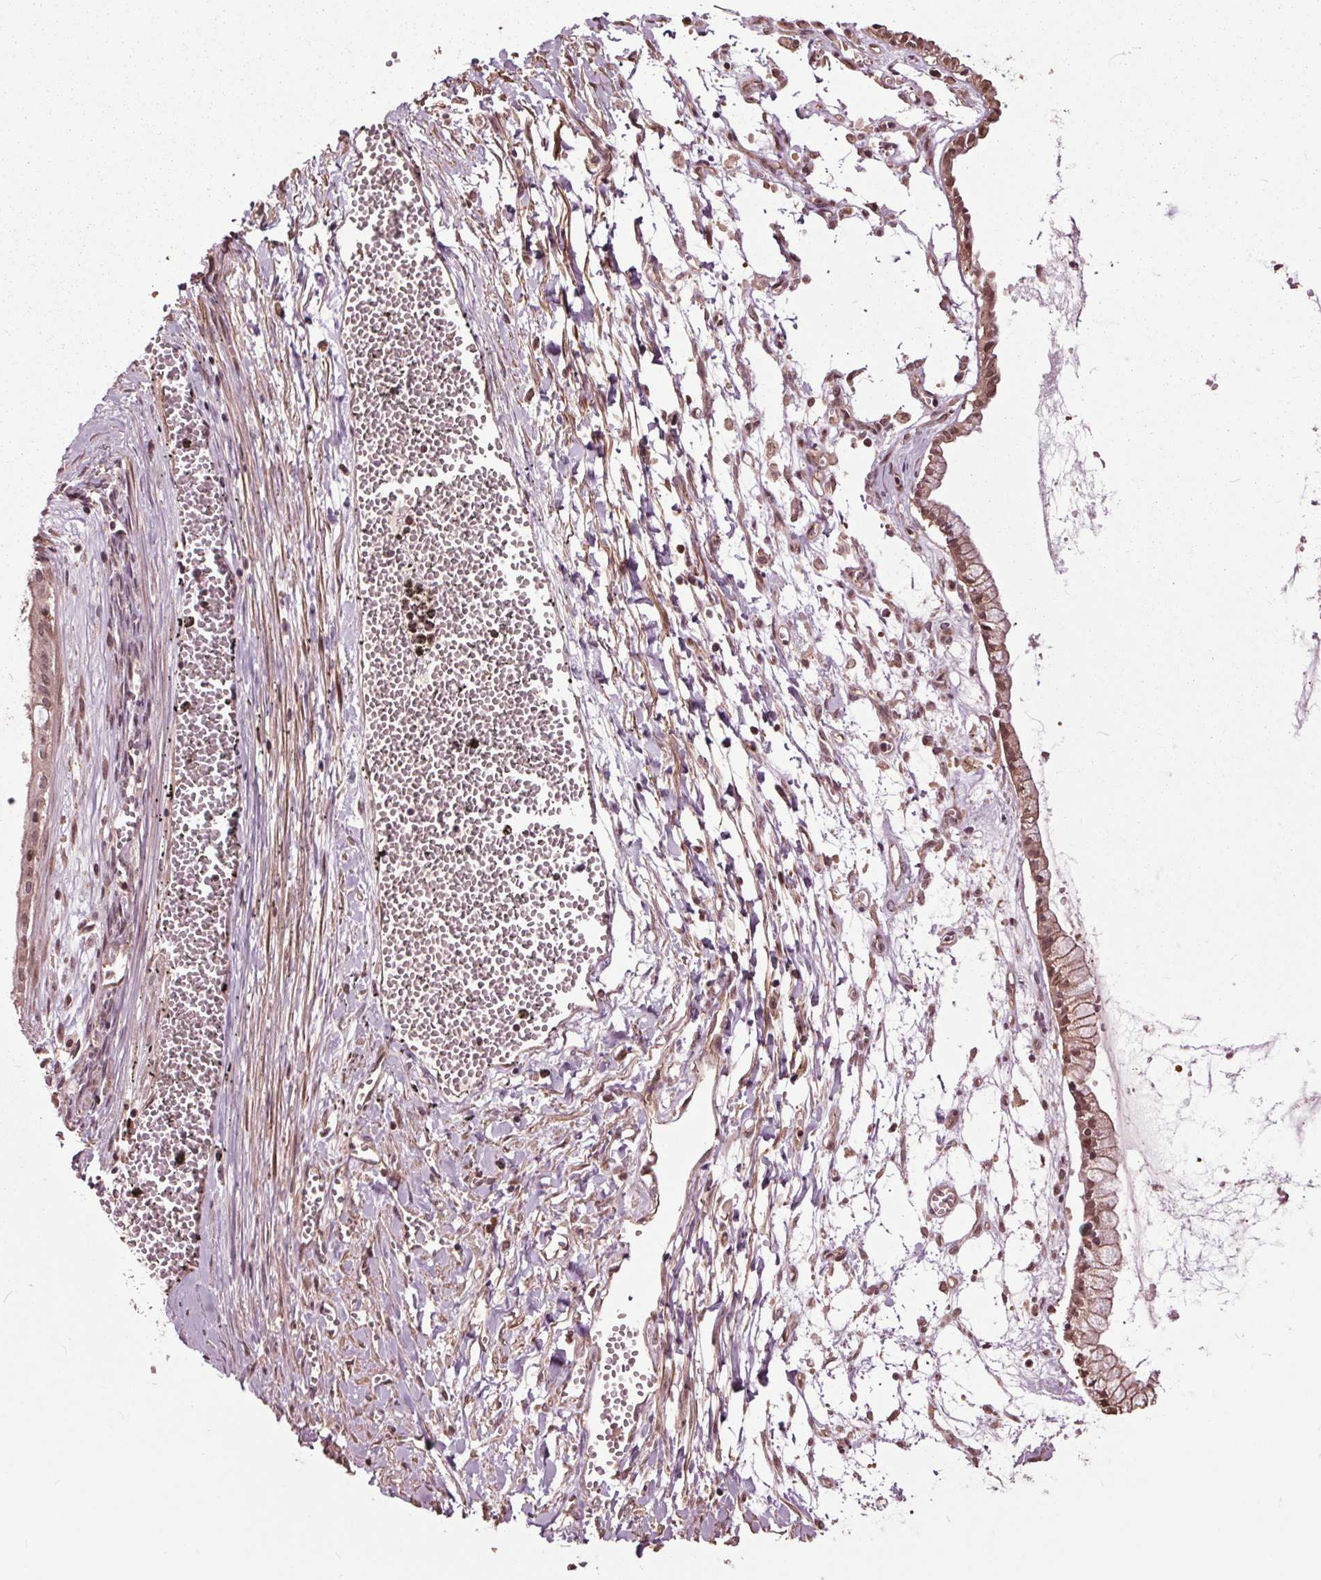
{"staining": {"intensity": "moderate", "quantity": ">75%", "location": "cytoplasmic/membranous,nuclear"}, "tissue": "ovarian cancer", "cell_type": "Tumor cells", "image_type": "cancer", "snomed": [{"axis": "morphology", "description": "Cystadenocarcinoma, mucinous, NOS"}, {"axis": "topography", "description": "Ovary"}], "caption": "The photomicrograph displays immunohistochemical staining of ovarian mucinous cystadenocarcinoma. There is moderate cytoplasmic/membranous and nuclear expression is appreciated in approximately >75% of tumor cells.", "gene": "CEP95", "patient": {"sex": "female", "age": 67}}